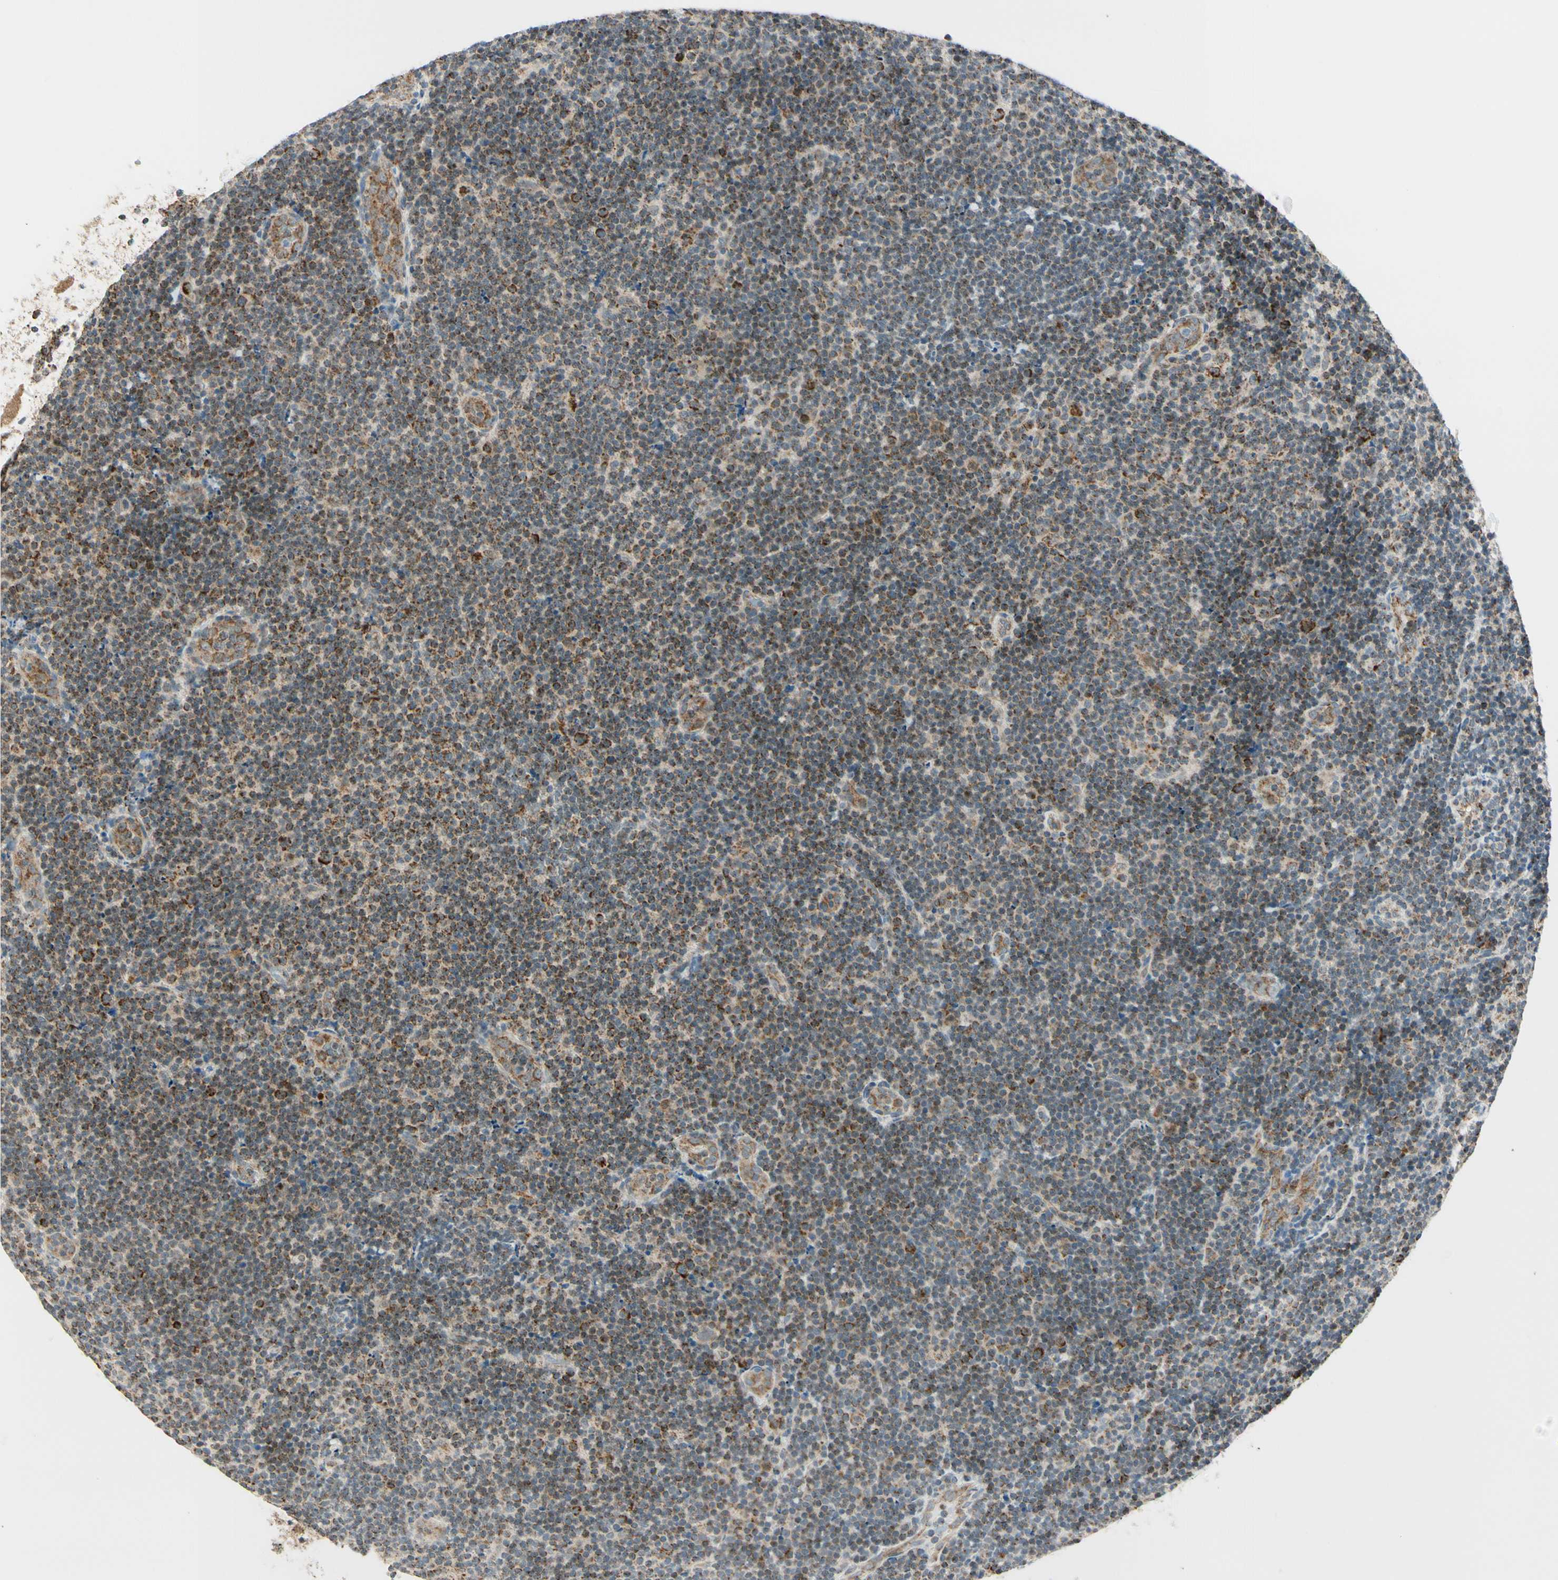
{"staining": {"intensity": "moderate", "quantity": "25%-75%", "location": "cytoplasmic/membranous"}, "tissue": "lymphoma", "cell_type": "Tumor cells", "image_type": "cancer", "snomed": [{"axis": "morphology", "description": "Malignant lymphoma, non-Hodgkin's type, Low grade"}, {"axis": "topography", "description": "Lymph node"}], "caption": "The immunohistochemical stain shows moderate cytoplasmic/membranous staining in tumor cells of lymphoma tissue.", "gene": "KHDC4", "patient": {"sex": "male", "age": 83}}